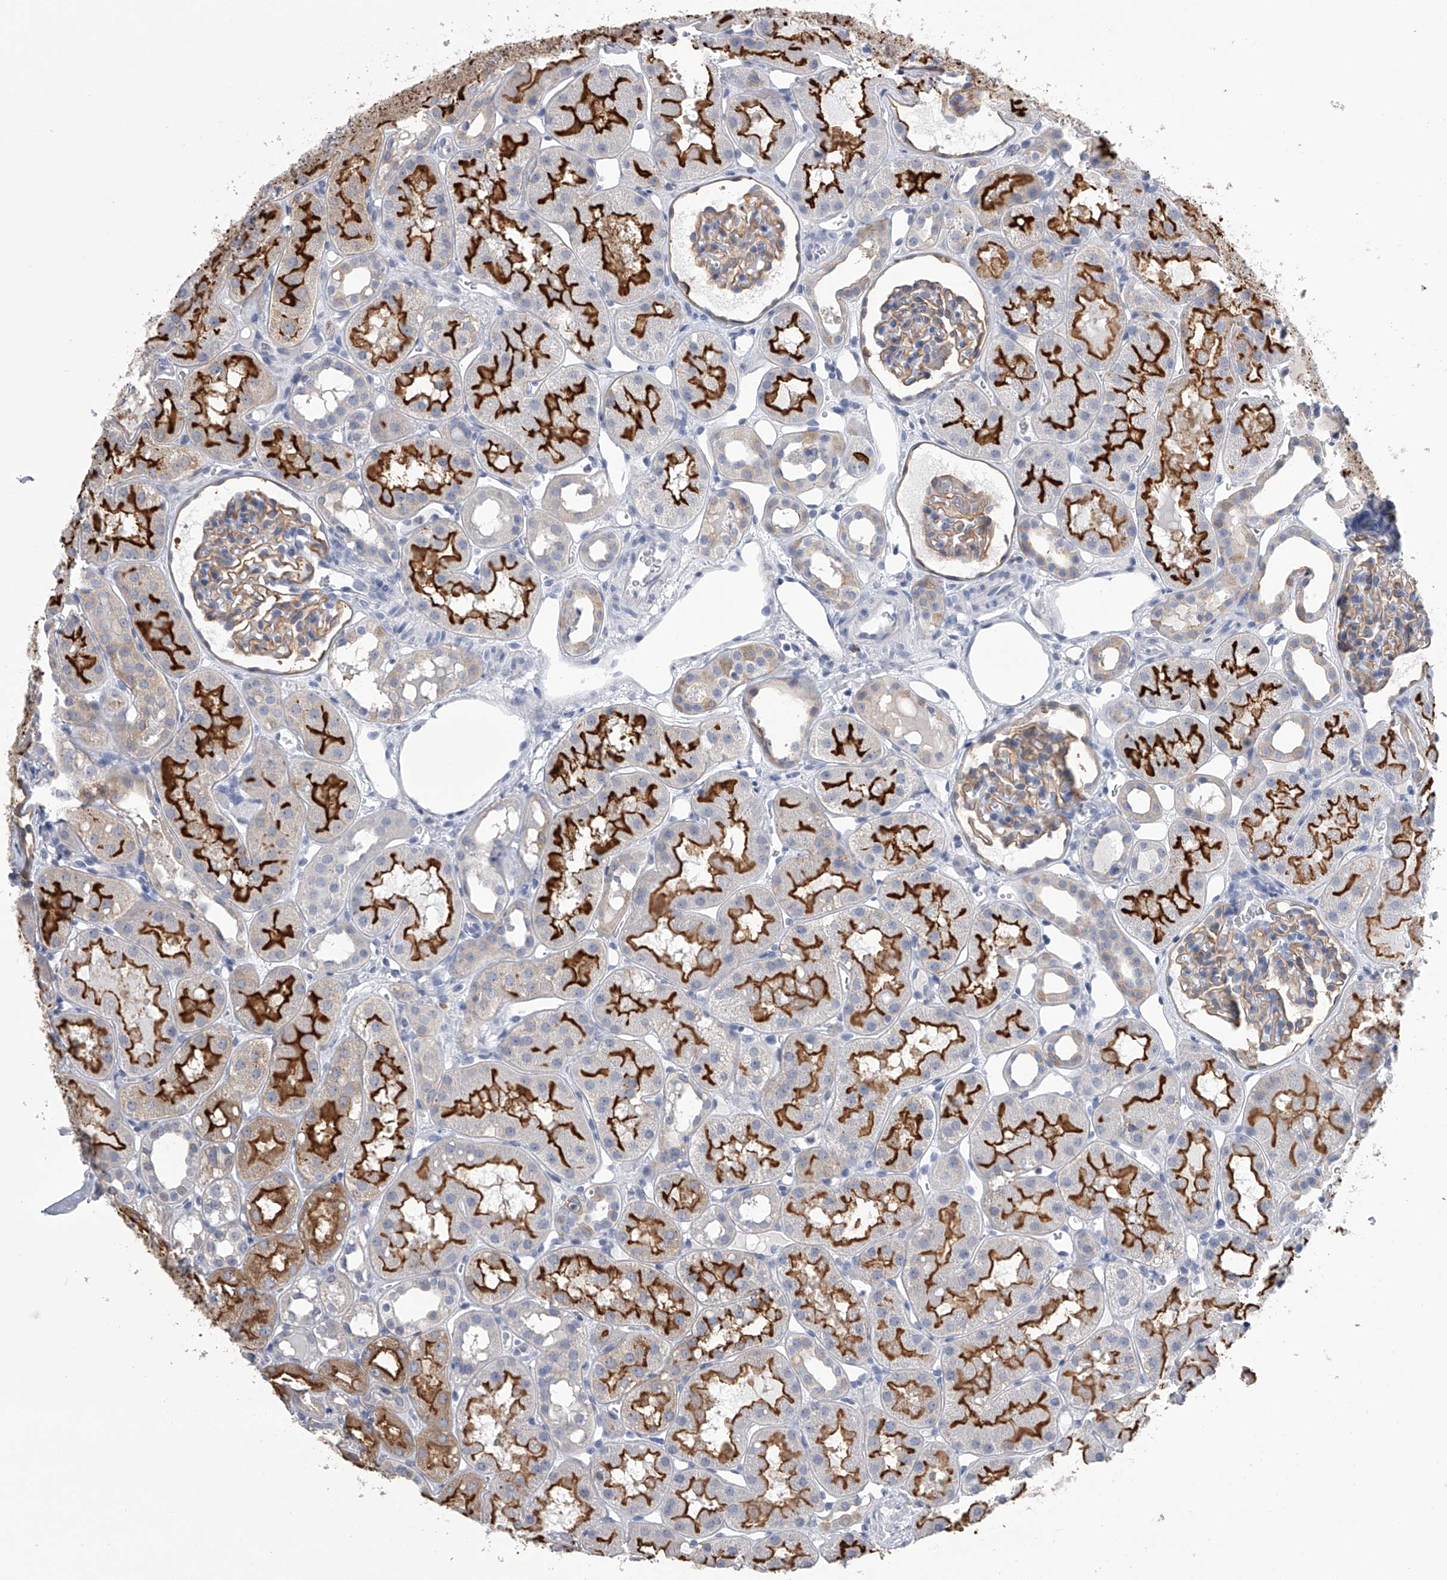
{"staining": {"intensity": "weak", "quantity": ">75%", "location": "cytoplasmic/membranous"}, "tissue": "kidney", "cell_type": "Cells in glomeruli", "image_type": "normal", "snomed": [{"axis": "morphology", "description": "Normal tissue, NOS"}, {"axis": "topography", "description": "Kidney"}], "caption": "A histopathology image of human kidney stained for a protein shows weak cytoplasmic/membranous brown staining in cells in glomeruli. The staining is performed using DAB (3,3'-diaminobenzidine) brown chromogen to label protein expression. The nuclei are counter-stained blue using hematoxylin.", "gene": "TASP1", "patient": {"sex": "male", "age": 16}}